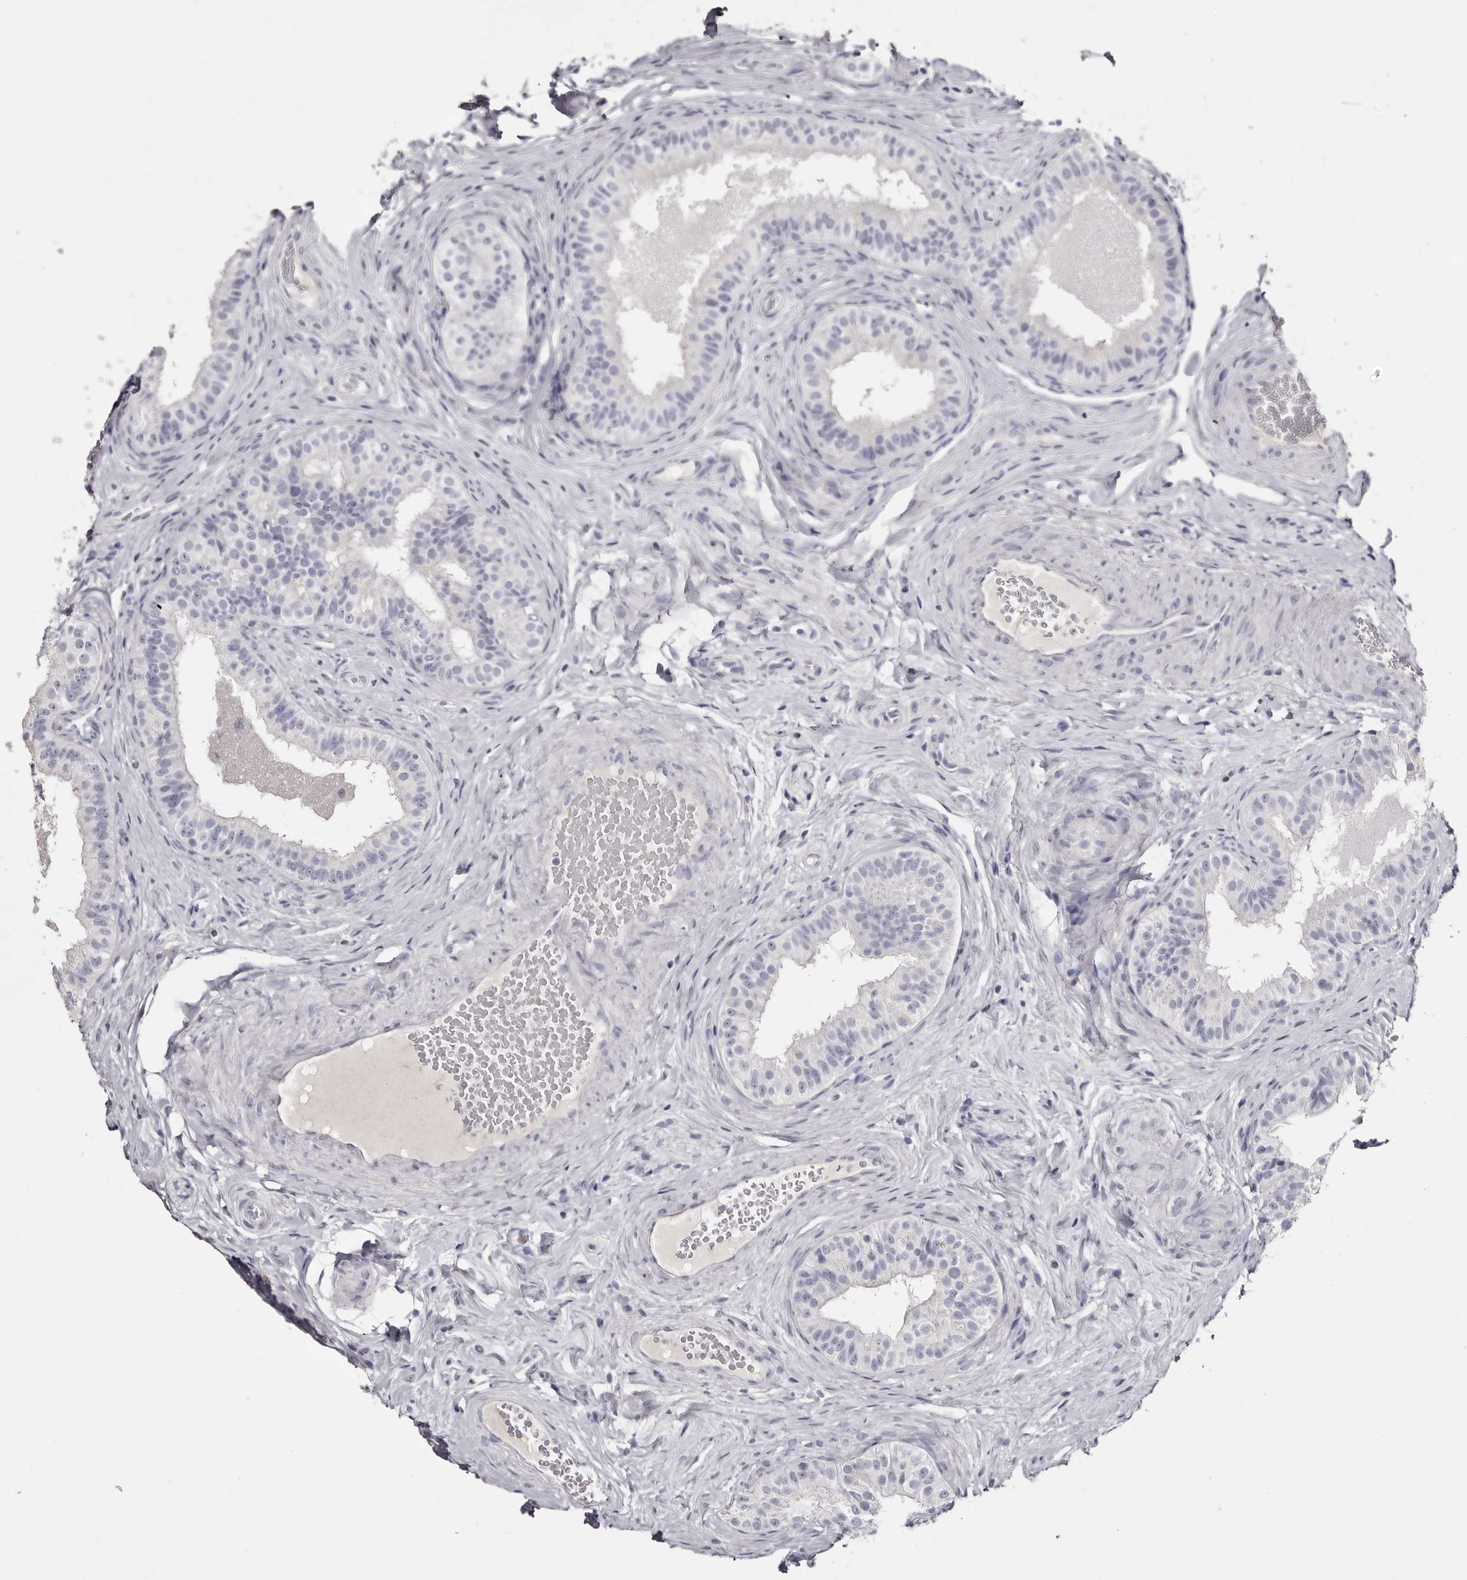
{"staining": {"intensity": "negative", "quantity": "none", "location": "none"}, "tissue": "epididymis", "cell_type": "Glandular cells", "image_type": "normal", "snomed": [{"axis": "morphology", "description": "Normal tissue, NOS"}, {"axis": "topography", "description": "Epididymis"}], "caption": "IHC micrograph of normal human epididymis stained for a protein (brown), which demonstrates no expression in glandular cells. (Brightfield microscopy of DAB immunohistochemistry (IHC) at high magnification).", "gene": "CA6", "patient": {"sex": "male", "age": 49}}